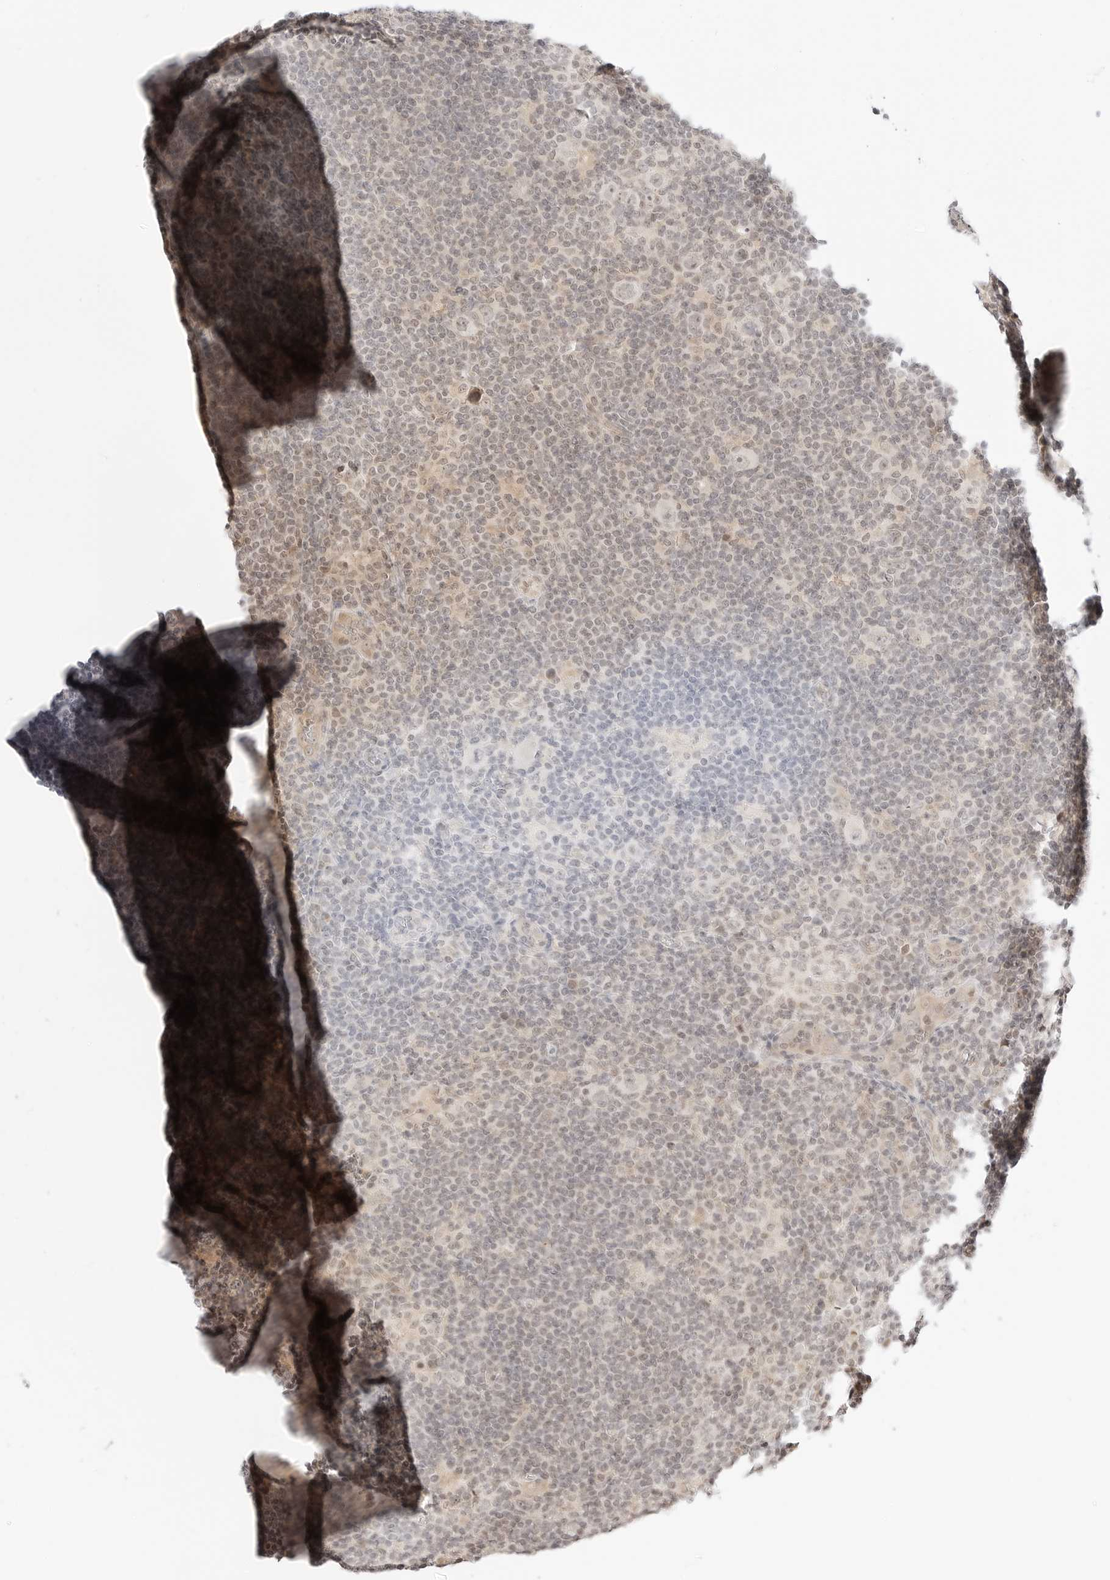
{"staining": {"intensity": "negative", "quantity": "none", "location": "none"}, "tissue": "lymphoma", "cell_type": "Tumor cells", "image_type": "cancer", "snomed": [{"axis": "morphology", "description": "Hodgkin's disease, NOS"}, {"axis": "topography", "description": "Lymph node"}], "caption": "The micrograph reveals no staining of tumor cells in Hodgkin's disease.", "gene": "RPS6KL1", "patient": {"sex": "female", "age": 57}}